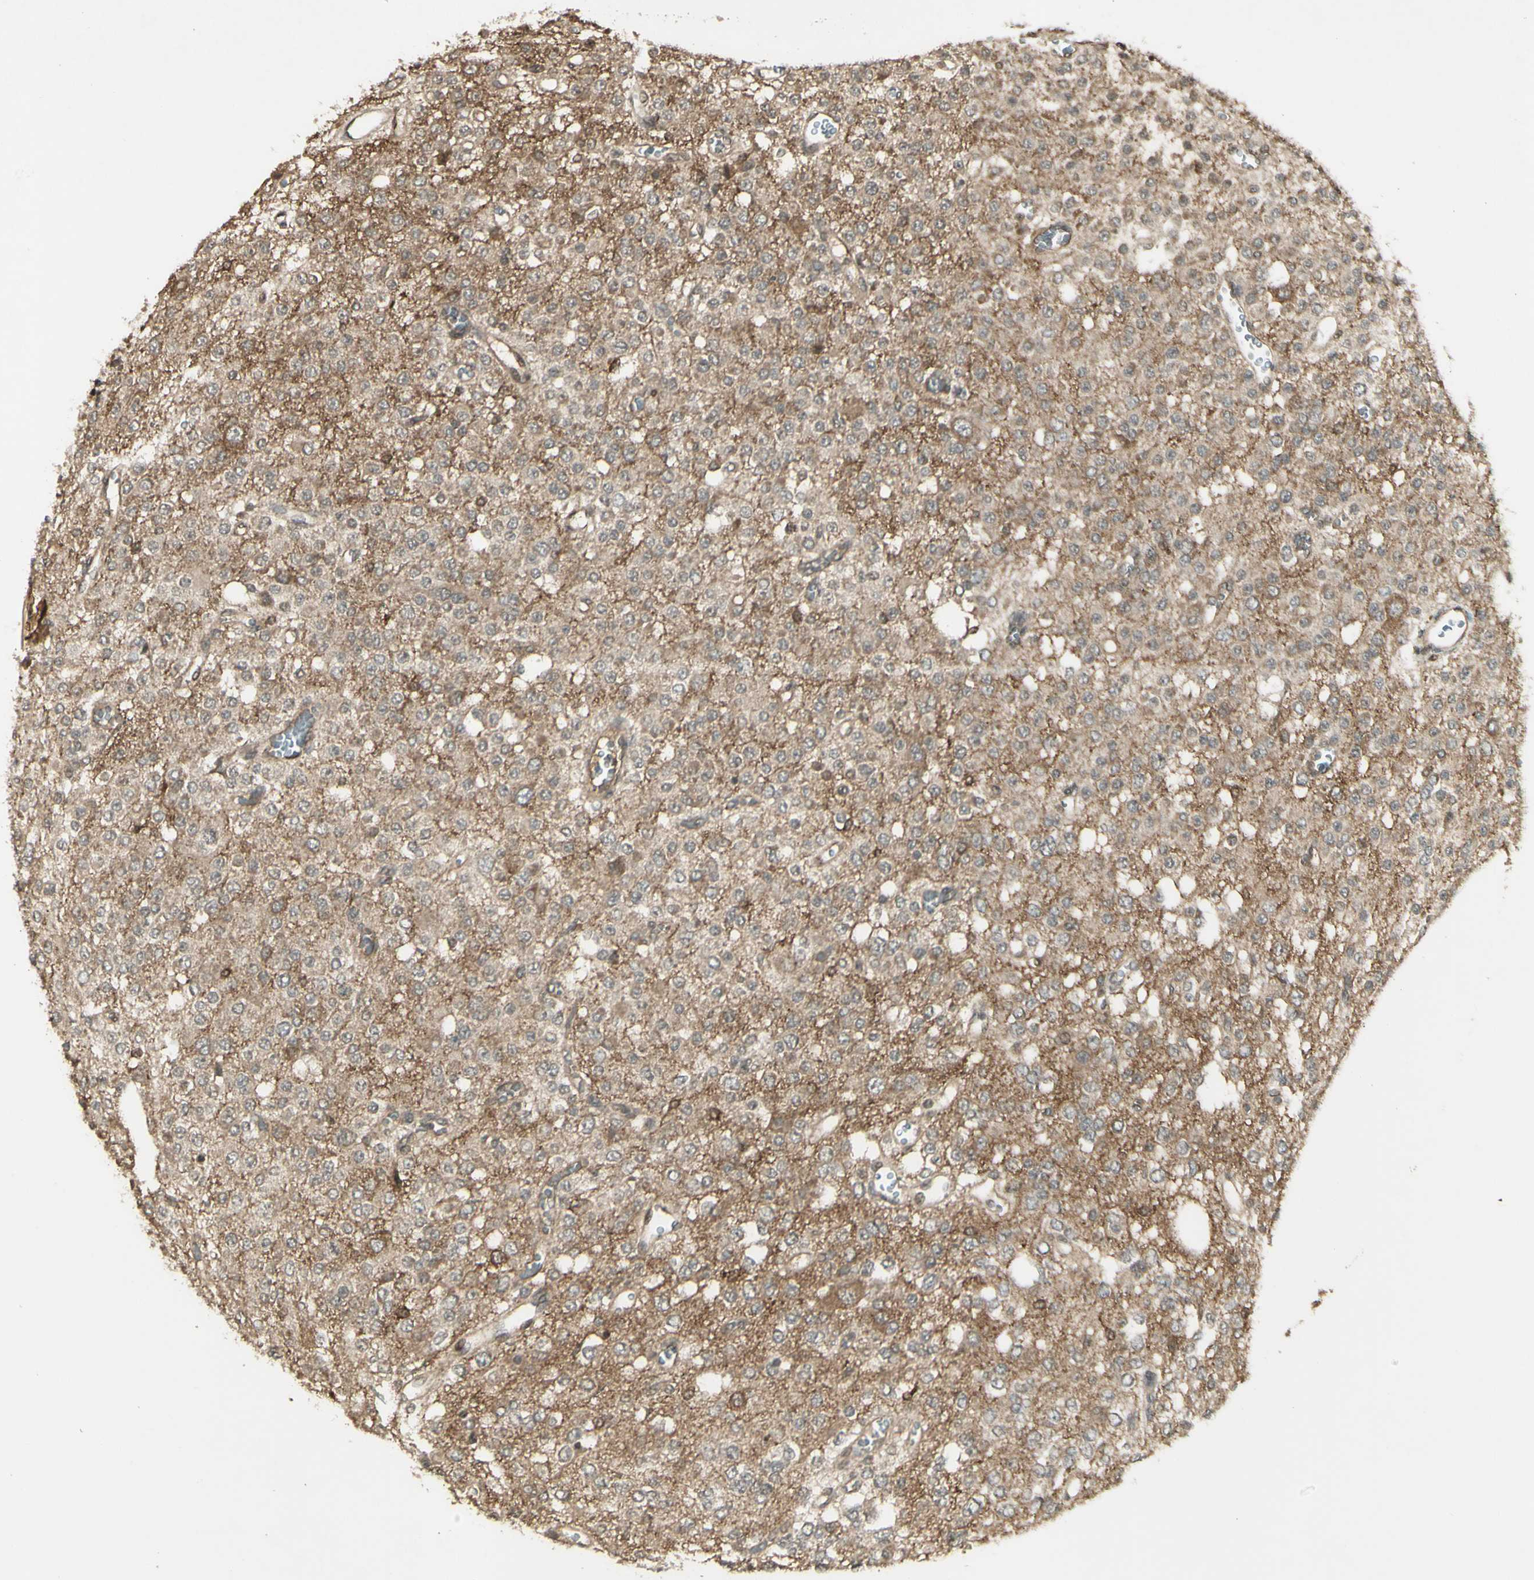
{"staining": {"intensity": "moderate", "quantity": ">75%", "location": "cytoplasmic/membranous"}, "tissue": "glioma", "cell_type": "Tumor cells", "image_type": "cancer", "snomed": [{"axis": "morphology", "description": "Glioma, malignant, Low grade"}, {"axis": "topography", "description": "Brain"}], "caption": "Protein expression analysis of human glioma reveals moderate cytoplasmic/membranous staining in approximately >75% of tumor cells. (Stains: DAB in brown, nuclei in blue, Microscopy: brightfield microscopy at high magnification).", "gene": "BLNK", "patient": {"sex": "male", "age": 38}}